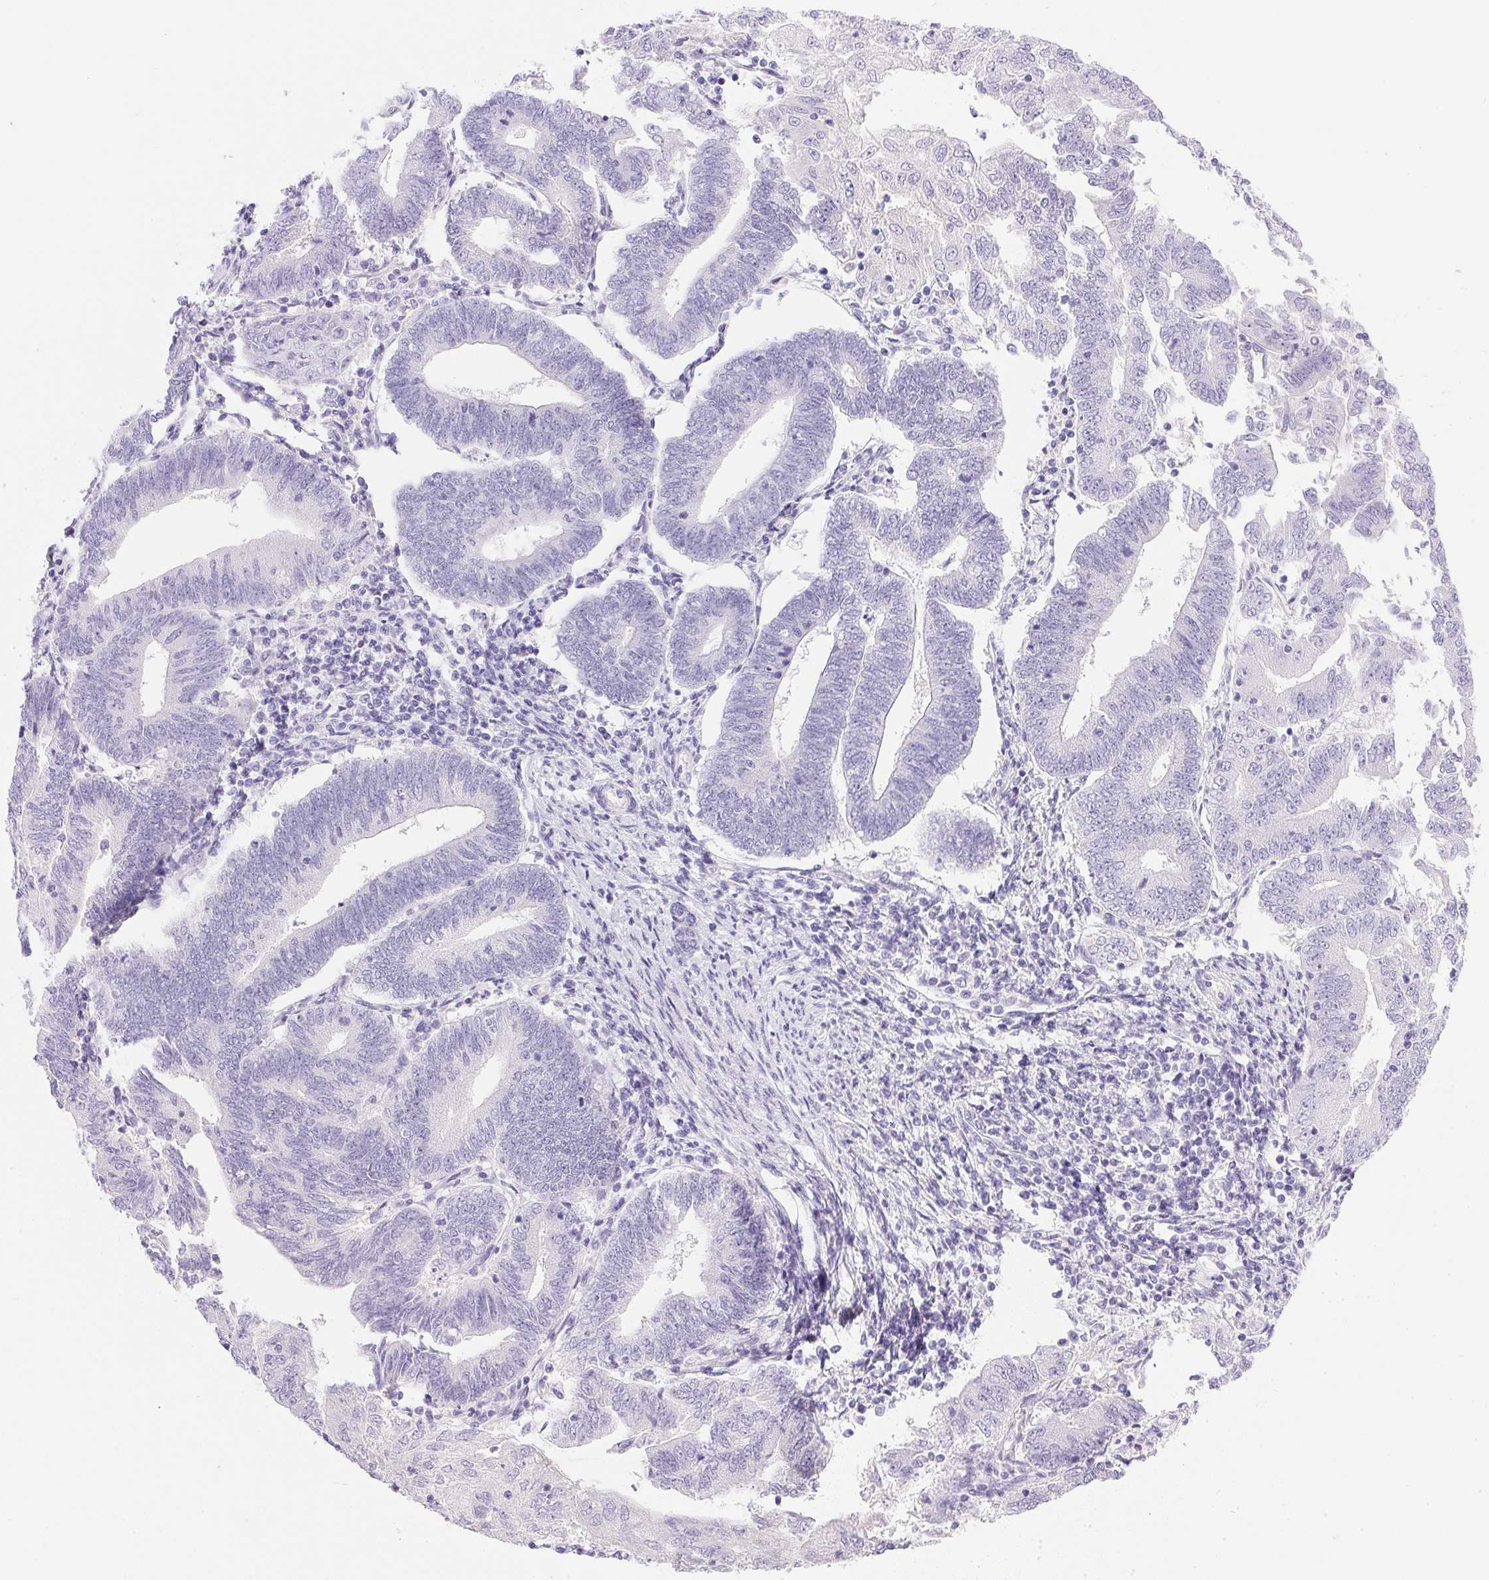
{"staining": {"intensity": "negative", "quantity": "none", "location": "none"}, "tissue": "endometrial cancer", "cell_type": "Tumor cells", "image_type": "cancer", "snomed": [{"axis": "morphology", "description": "Adenocarcinoma, NOS"}, {"axis": "topography", "description": "Endometrium"}], "caption": "This is an IHC histopathology image of human adenocarcinoma (endometrial). There is no expression in tumor cells.", "gene": "ATP6V0A4", "patient": {"sex": "female", "age": 70}}